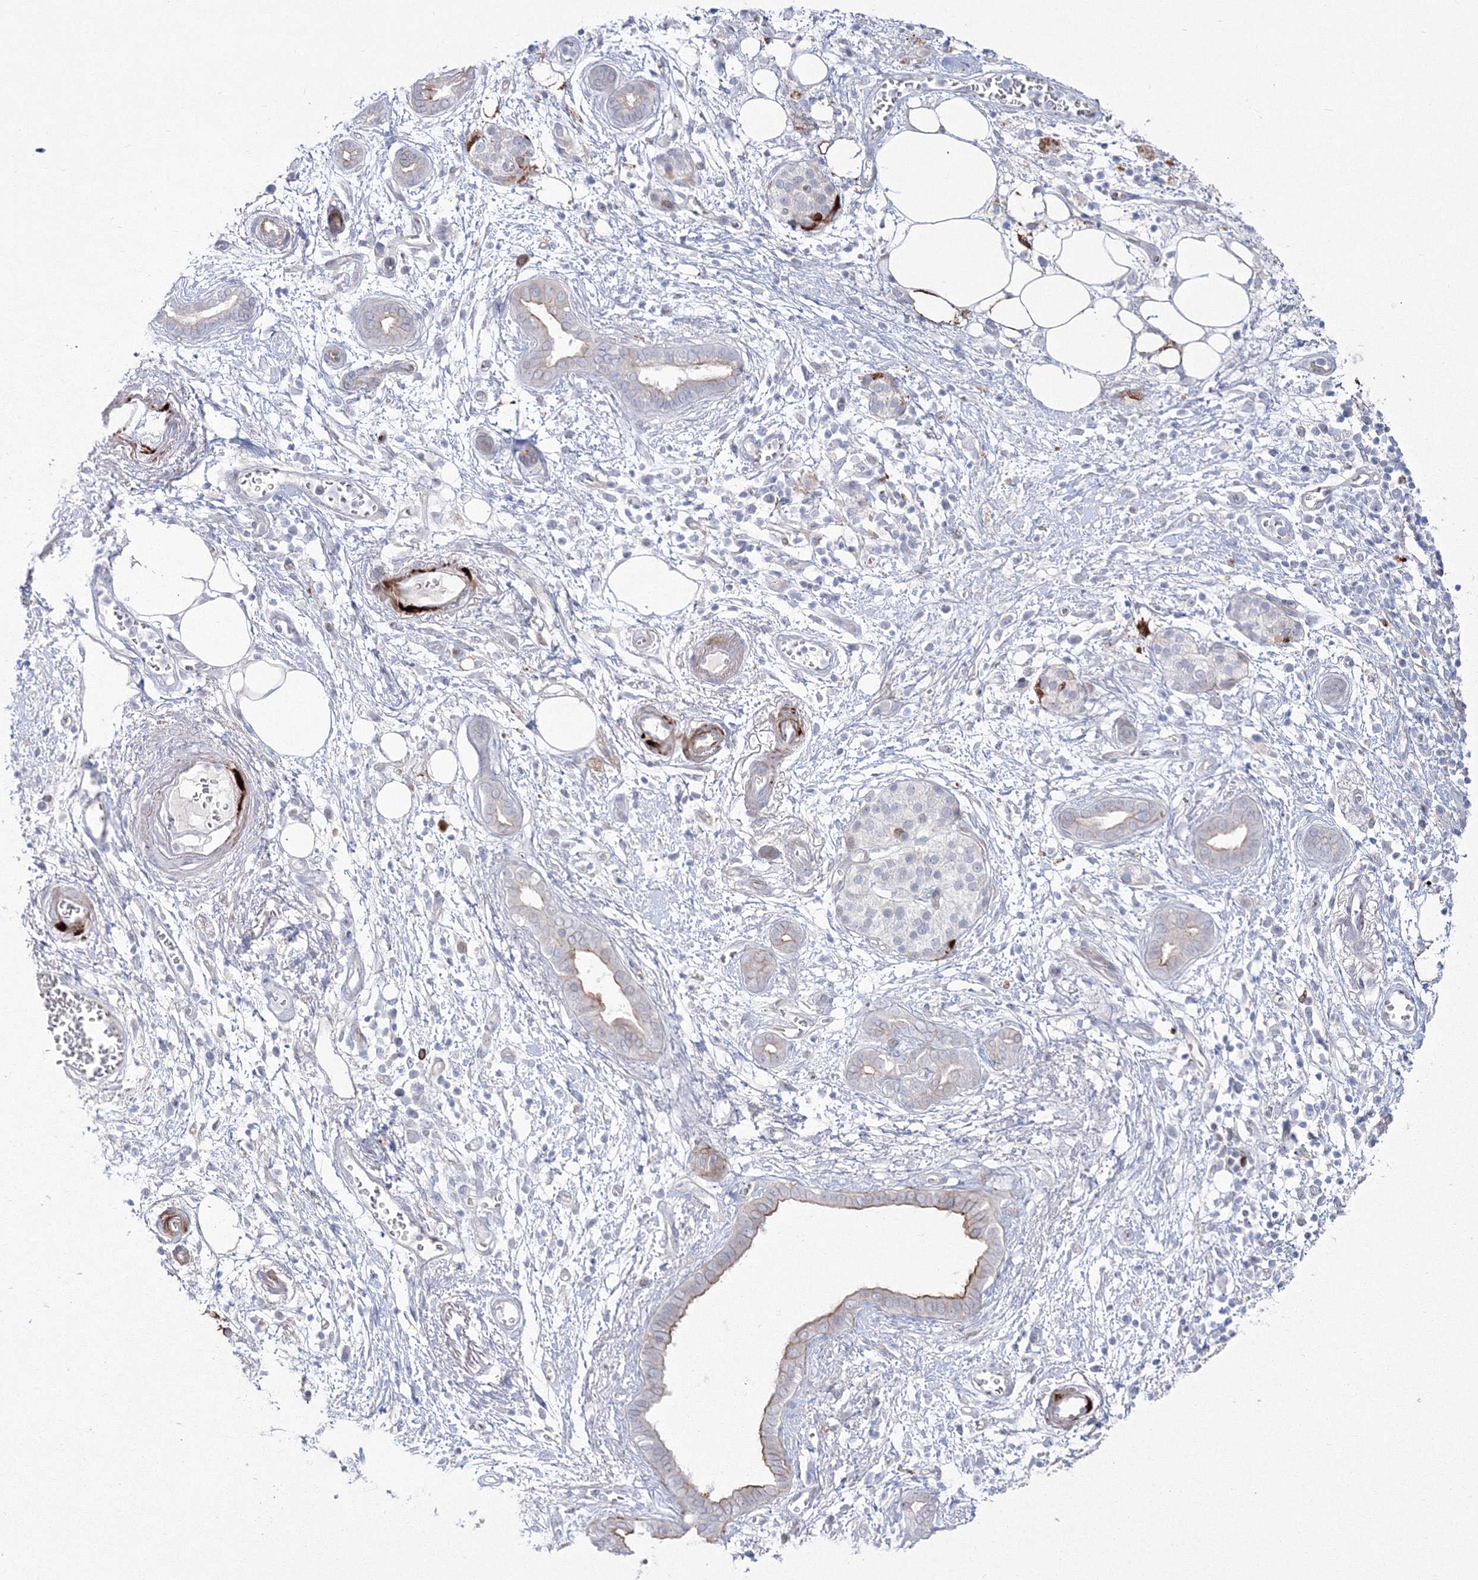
{"staining": {"intensity": "moderate", "quantity": "<25%", "location": "cytoplasmic/membranous"}, "tissue": "pancreatic cancer", "cell_type": "Tumor cells", "image_type": "cancer", "snomed": [{"axis": "morphology", "description": "Adenocarcinoma, NOS"}, {"axis": "topography", "description": "Pancreas"}], "caption": "IHC histopathology image of neoplastic tissue: pancreatic cancer (adenocarcinoma) stained using immunohistochemistry (IHC) shows low levels of moderate protein expression localized specifically in the cytoplasmic/membranous of tumor cells, appearing as a cytoplasmic/membranous brown color.", "gene": "HYAL2", "patient": {"sex": "male", "age": 78}}